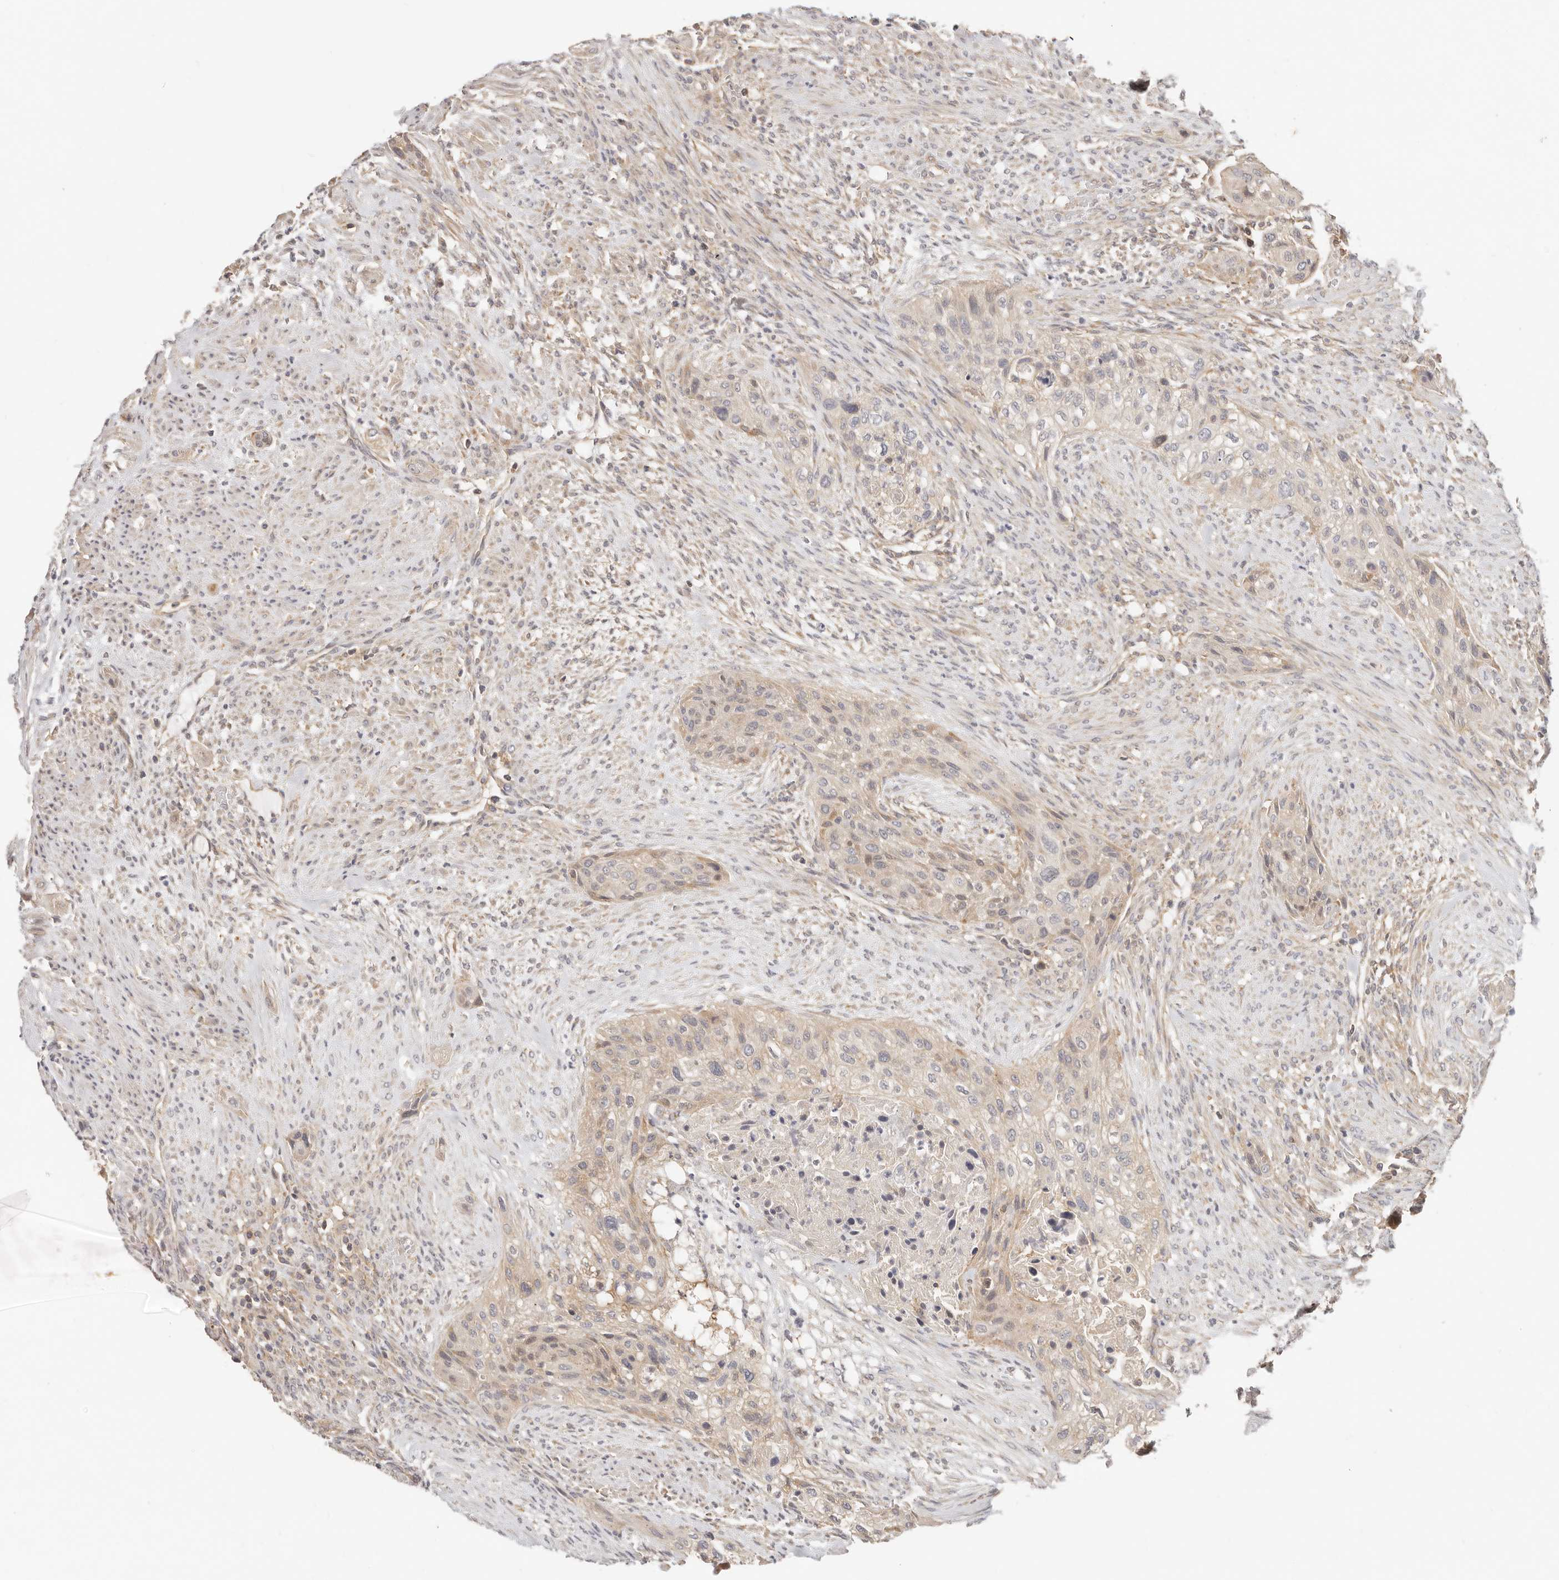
{"staining": {"intensity": "weak", "quantity": "25%-75%", "location": "cytoplasmic/membranous"}, "tissue": "urothelial cancer", "cell_type": "Tumor cells", "image_type": "cancer", "snomed": [{"axis": "morphology", "description": "Urothelial carcinoma, High grade"}, {"axis": "topography", "description": "Urinary bladder"}], "caption": "Protein analysis of high-grade urothelial carcinoma tissue displays weak cytoplasmic/membranous expression in approximately 25%-75% of tumor cells. (DAB (3,3'-diaminobenzidine) IHC with brightfield microscopy, high magnification).", "gene": "DTNBP1", "patient": {"sex": "male", "age": 35}}